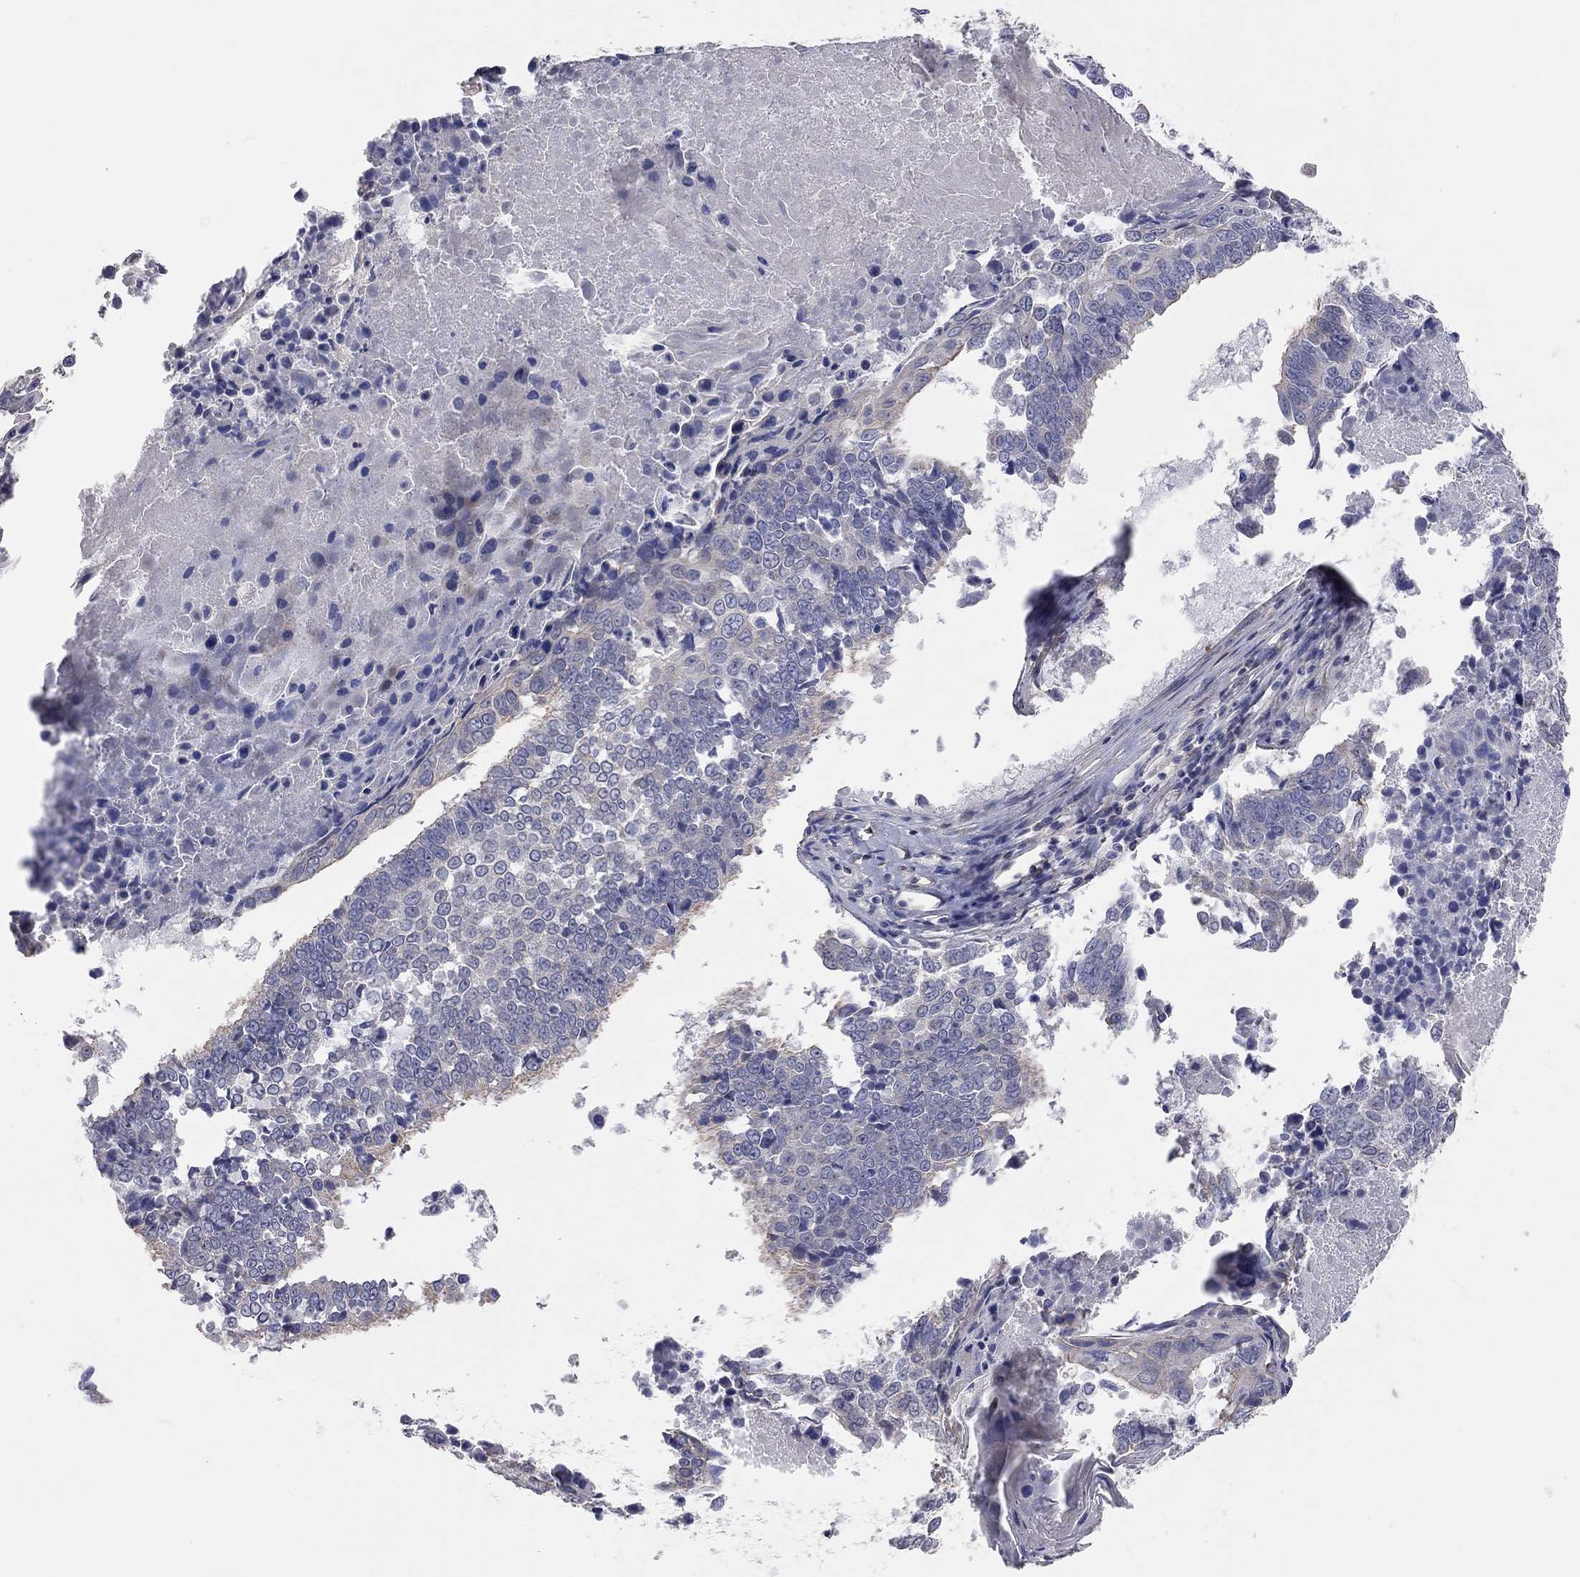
{"staining": {"intensity": "negative", "quantity": "none", "location": "none"}, "tissue": "lung cancer", "cell_type": "Tumor cells", "image_type": "cancer", "snomed": [{"axis": "morphology", "description": "Squamous cell carcinoma, NOS"}, {"axis": "topography", "description": "Lung"}], "caption": "An IHC histopathology image of lung squamous cell carcinoma is shown. There is no staining in tumor cells of lung squamous cell carcinoma.", "gene": "KCNB1", "patient": {"sex": "male", "age": 73}}